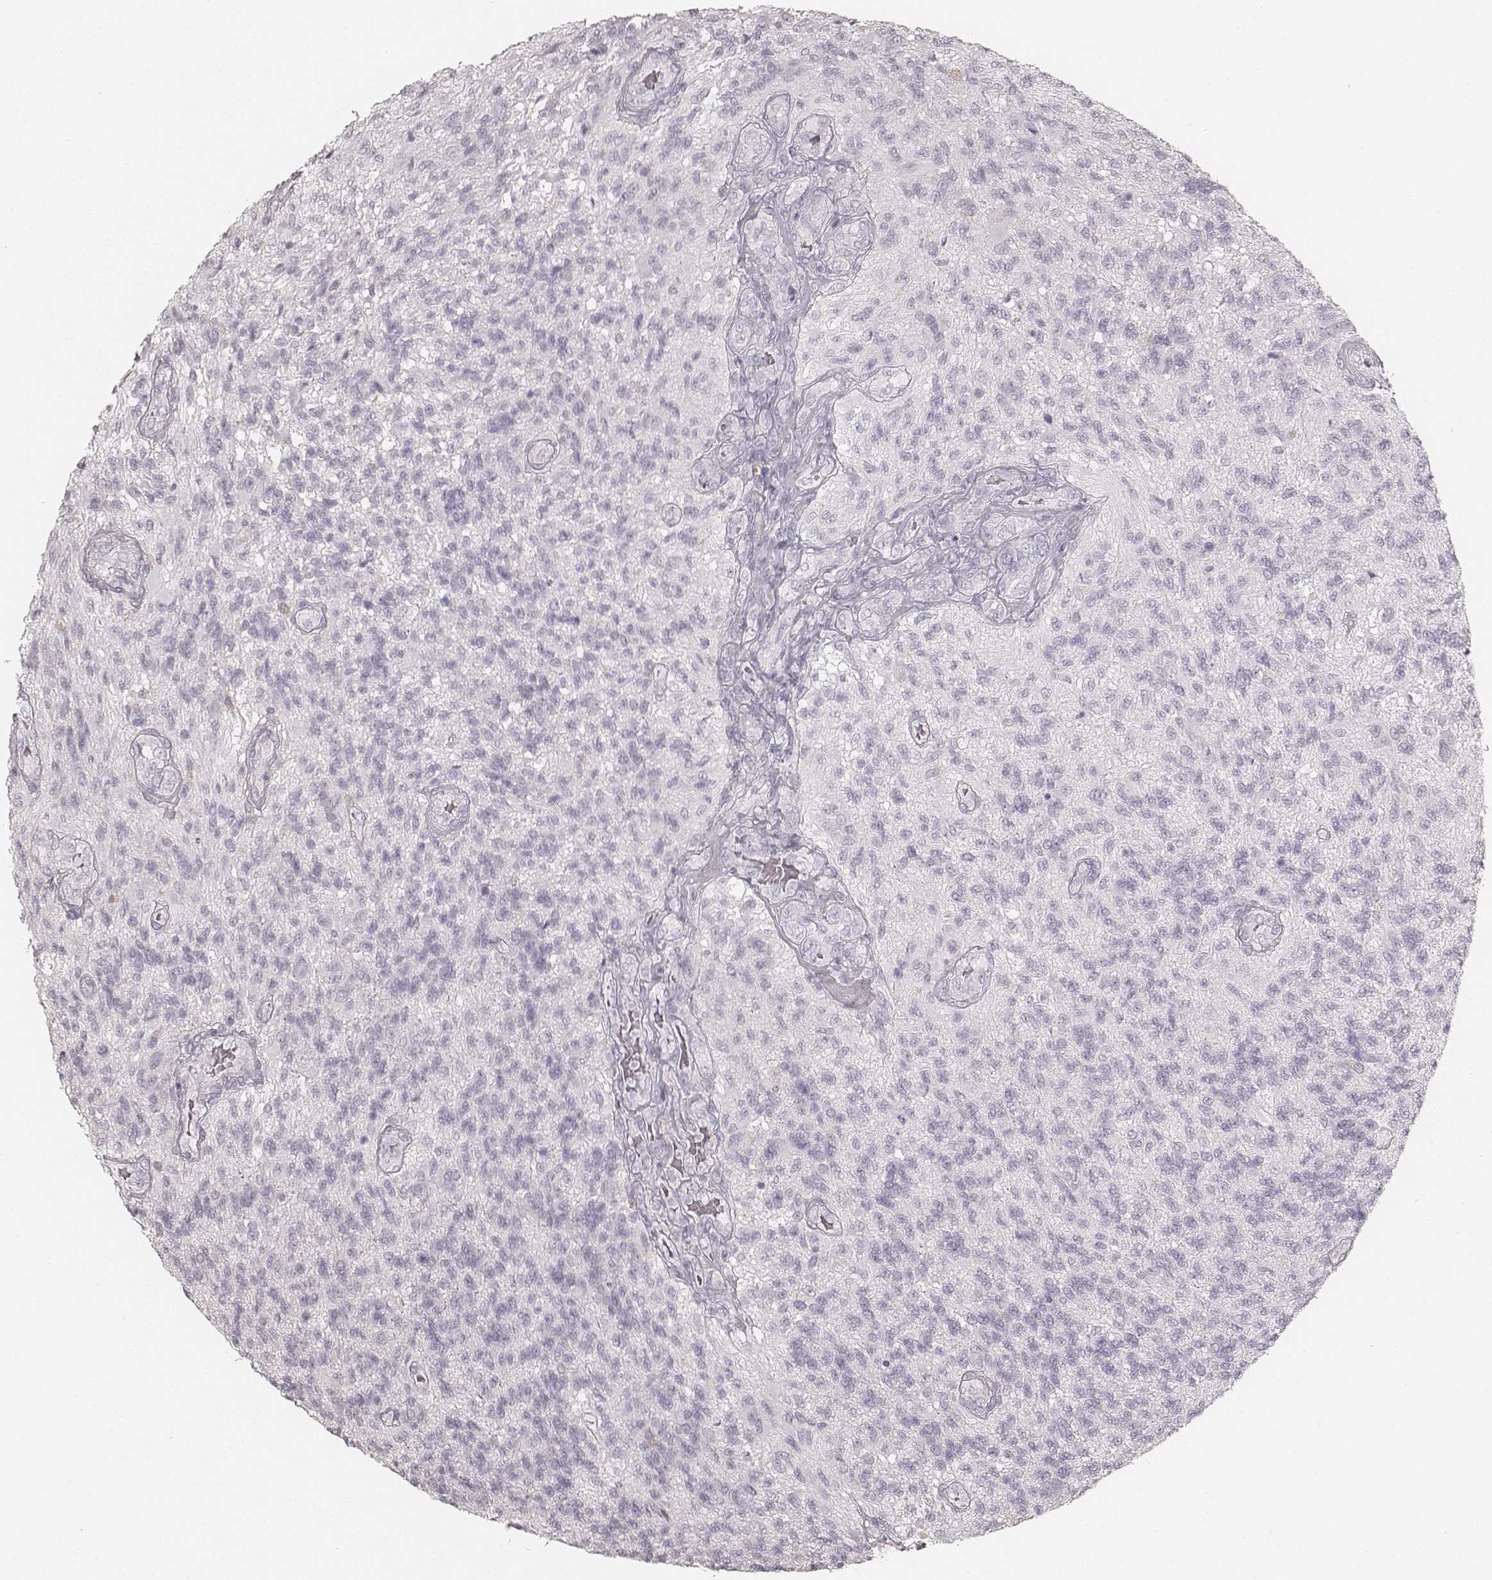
{"staining": {"intensity": "negative", "quantity": "none", "location": "none"}, "tissue": "glioma", "cell_type": "Tumor cells", "image_type": "cancer", "snomed": [{"axis": "morphology", "description": "Glioma, malignant, High grade"}, {"axis": "topography", "description": "Brain"}], "caption": "This micrograph is of glioma stained with immunohistochemistry (IHC) to label a protein in brown with the nuclei are counter-stained blue. There is no staining in tumor cells.", "gene": "KRT34", "patient": {"sex": "male", "age": 56}}